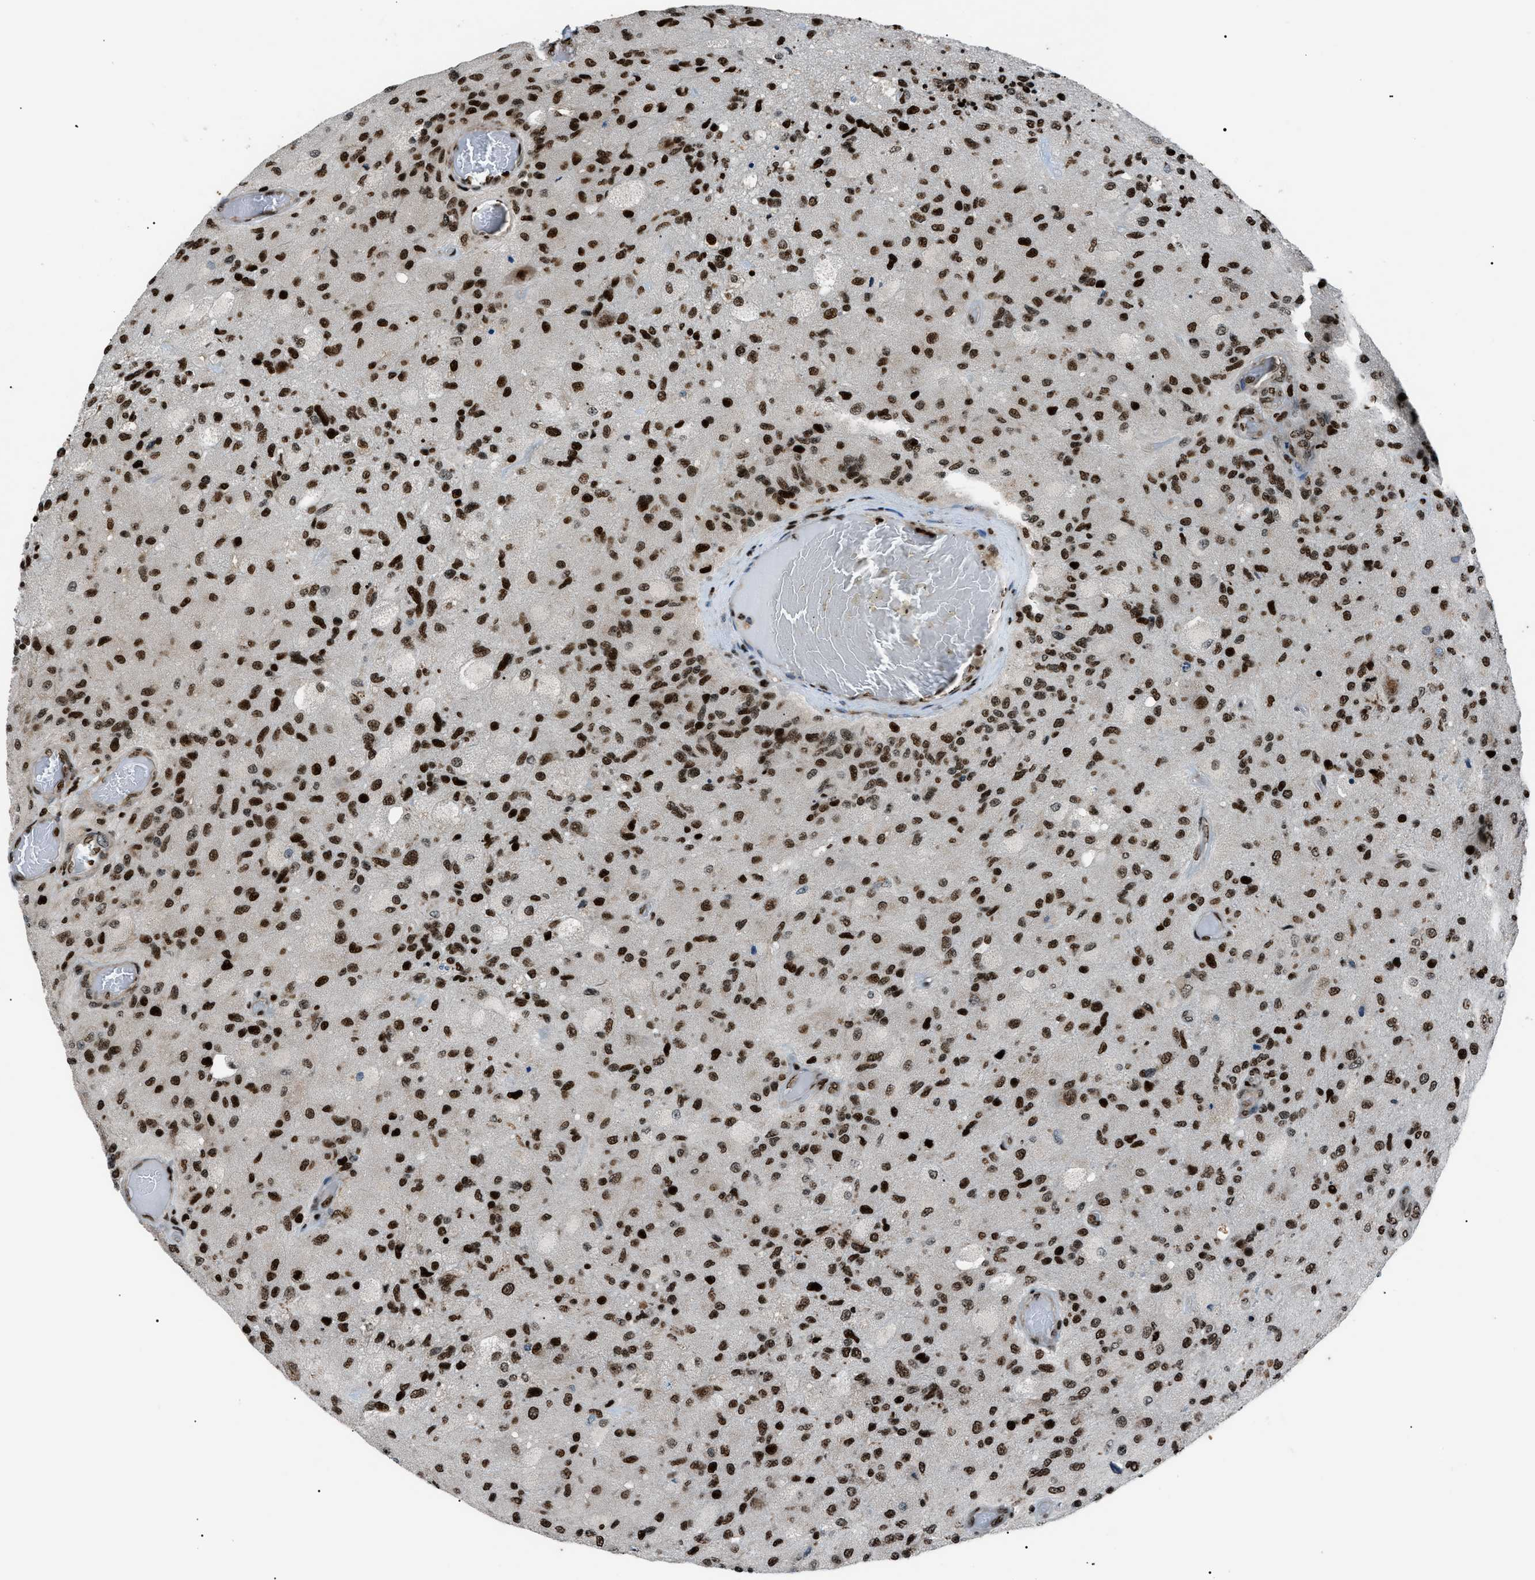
{"staining": {"intensity": "strong", "quantity": ">75%", "location": "nuclear"}, "tissue": "glioma", "cell_type": "Tumor cells", "image_type": "cancer", "snomed": [{"axis": "morphology", "description": "Normal tissue, NOS"}, {"axis": "morphology", "description": "Glioma, malignant, High grade"}, {"axis": "topography", "description": "Cerebral cortex"}], "caption": "Malignant high-grade glioma stained for a protein demonstrates strong nuclear positivity in tumor cells. (brown staining indicates protein expression, while blue staining denotes nuclei).", "gene": "PRKX", "patient": {"sex": "male", "age": 77}}